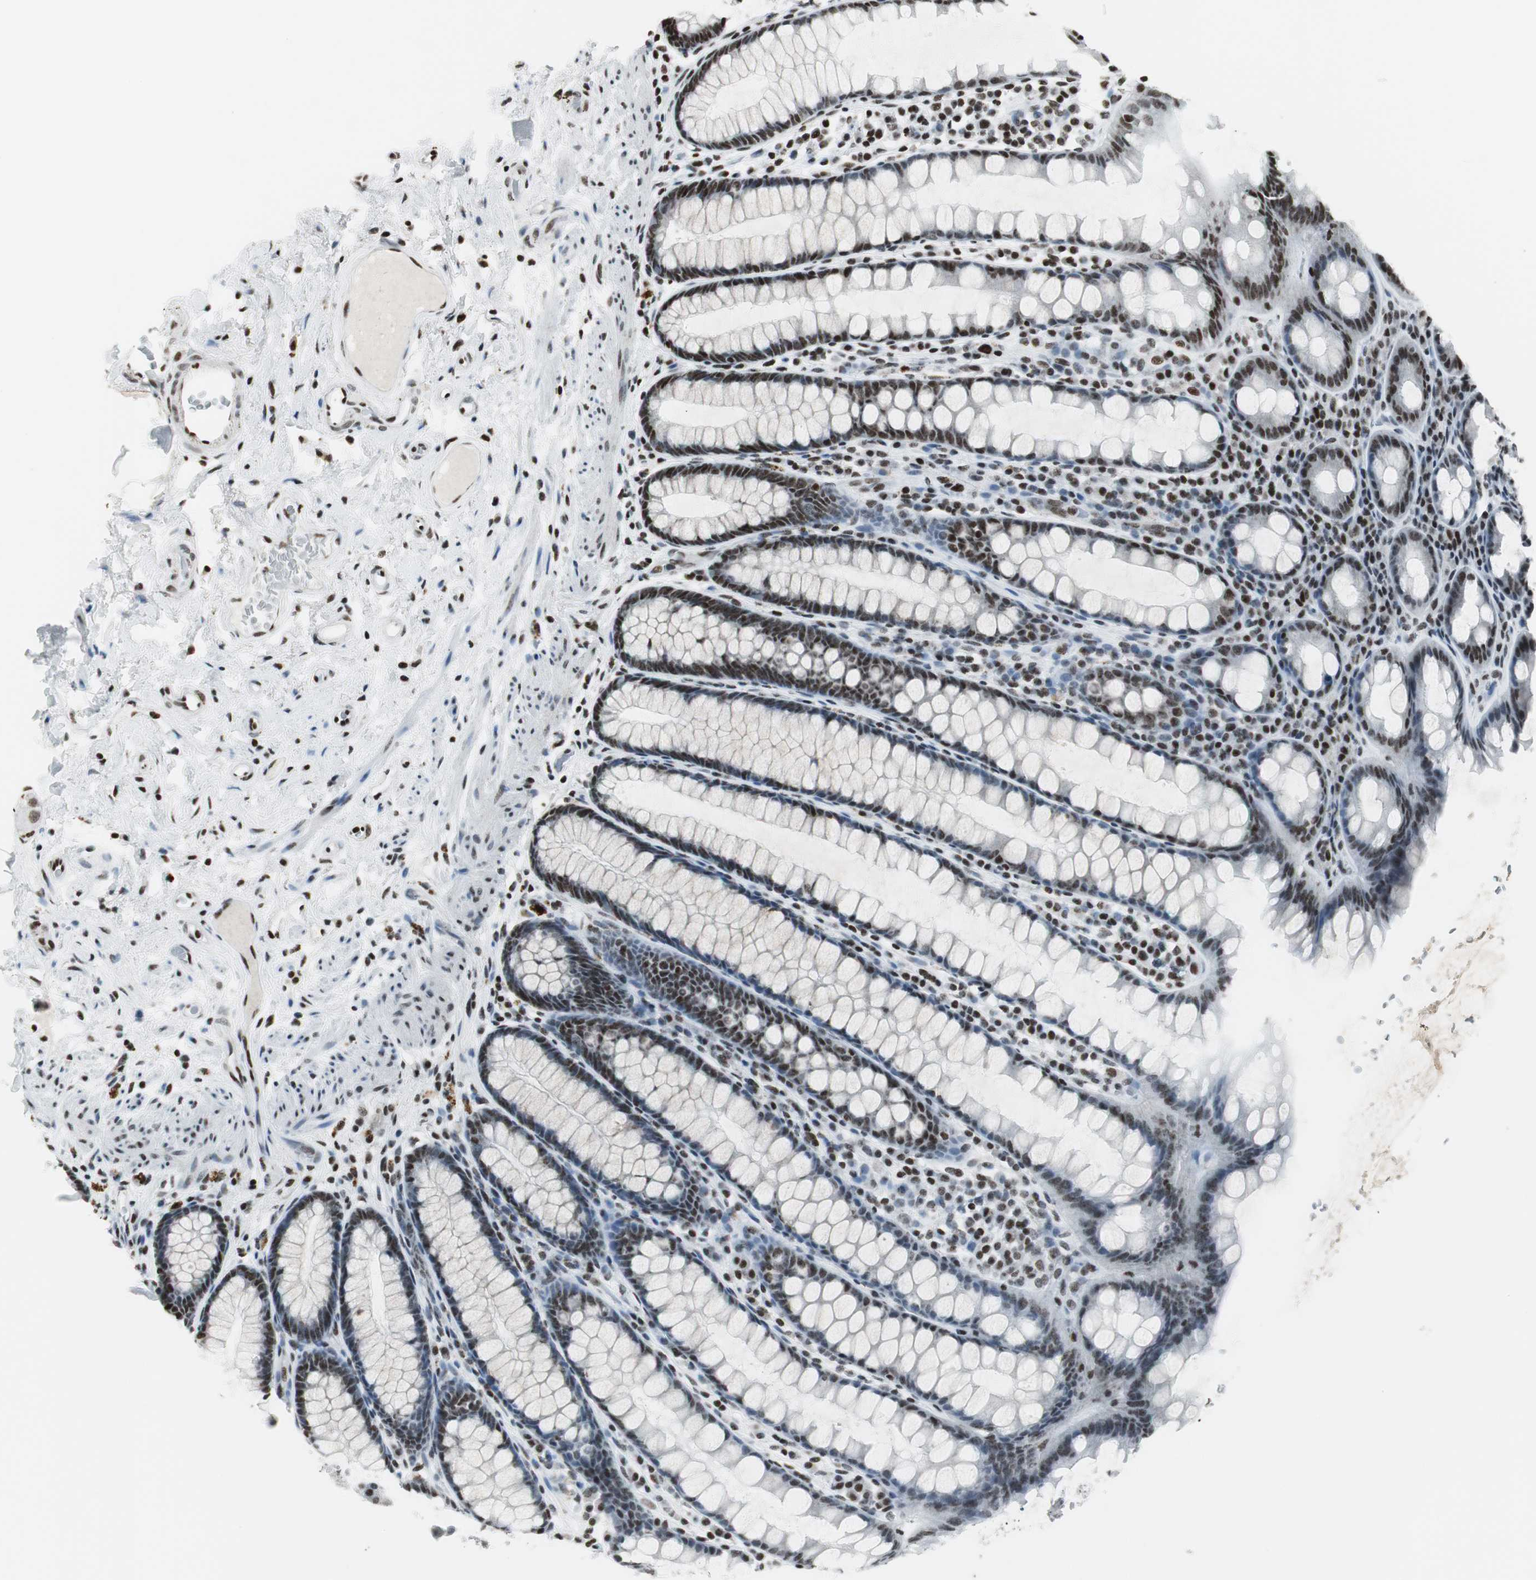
{"staining": {"intensity": "moderate", "quantity": ">75%", "location": "nuclear"}, "tissue": "rectum", "cell_type": "Glandular cells", "image_type": "normal", "snomed": [{"axis": "morphology", "description": "Normal tissue, NOS"}, {"axis": "topography", "description": "Rectum"}], "caption": "Immunohistochemical staining of unremarkable human rectum displays >75% levels of moderate nuclear protein expression in about >75% of glandular cells.", "gene": "RBBP4", "patient": {"sex": "male", "age": 92}}